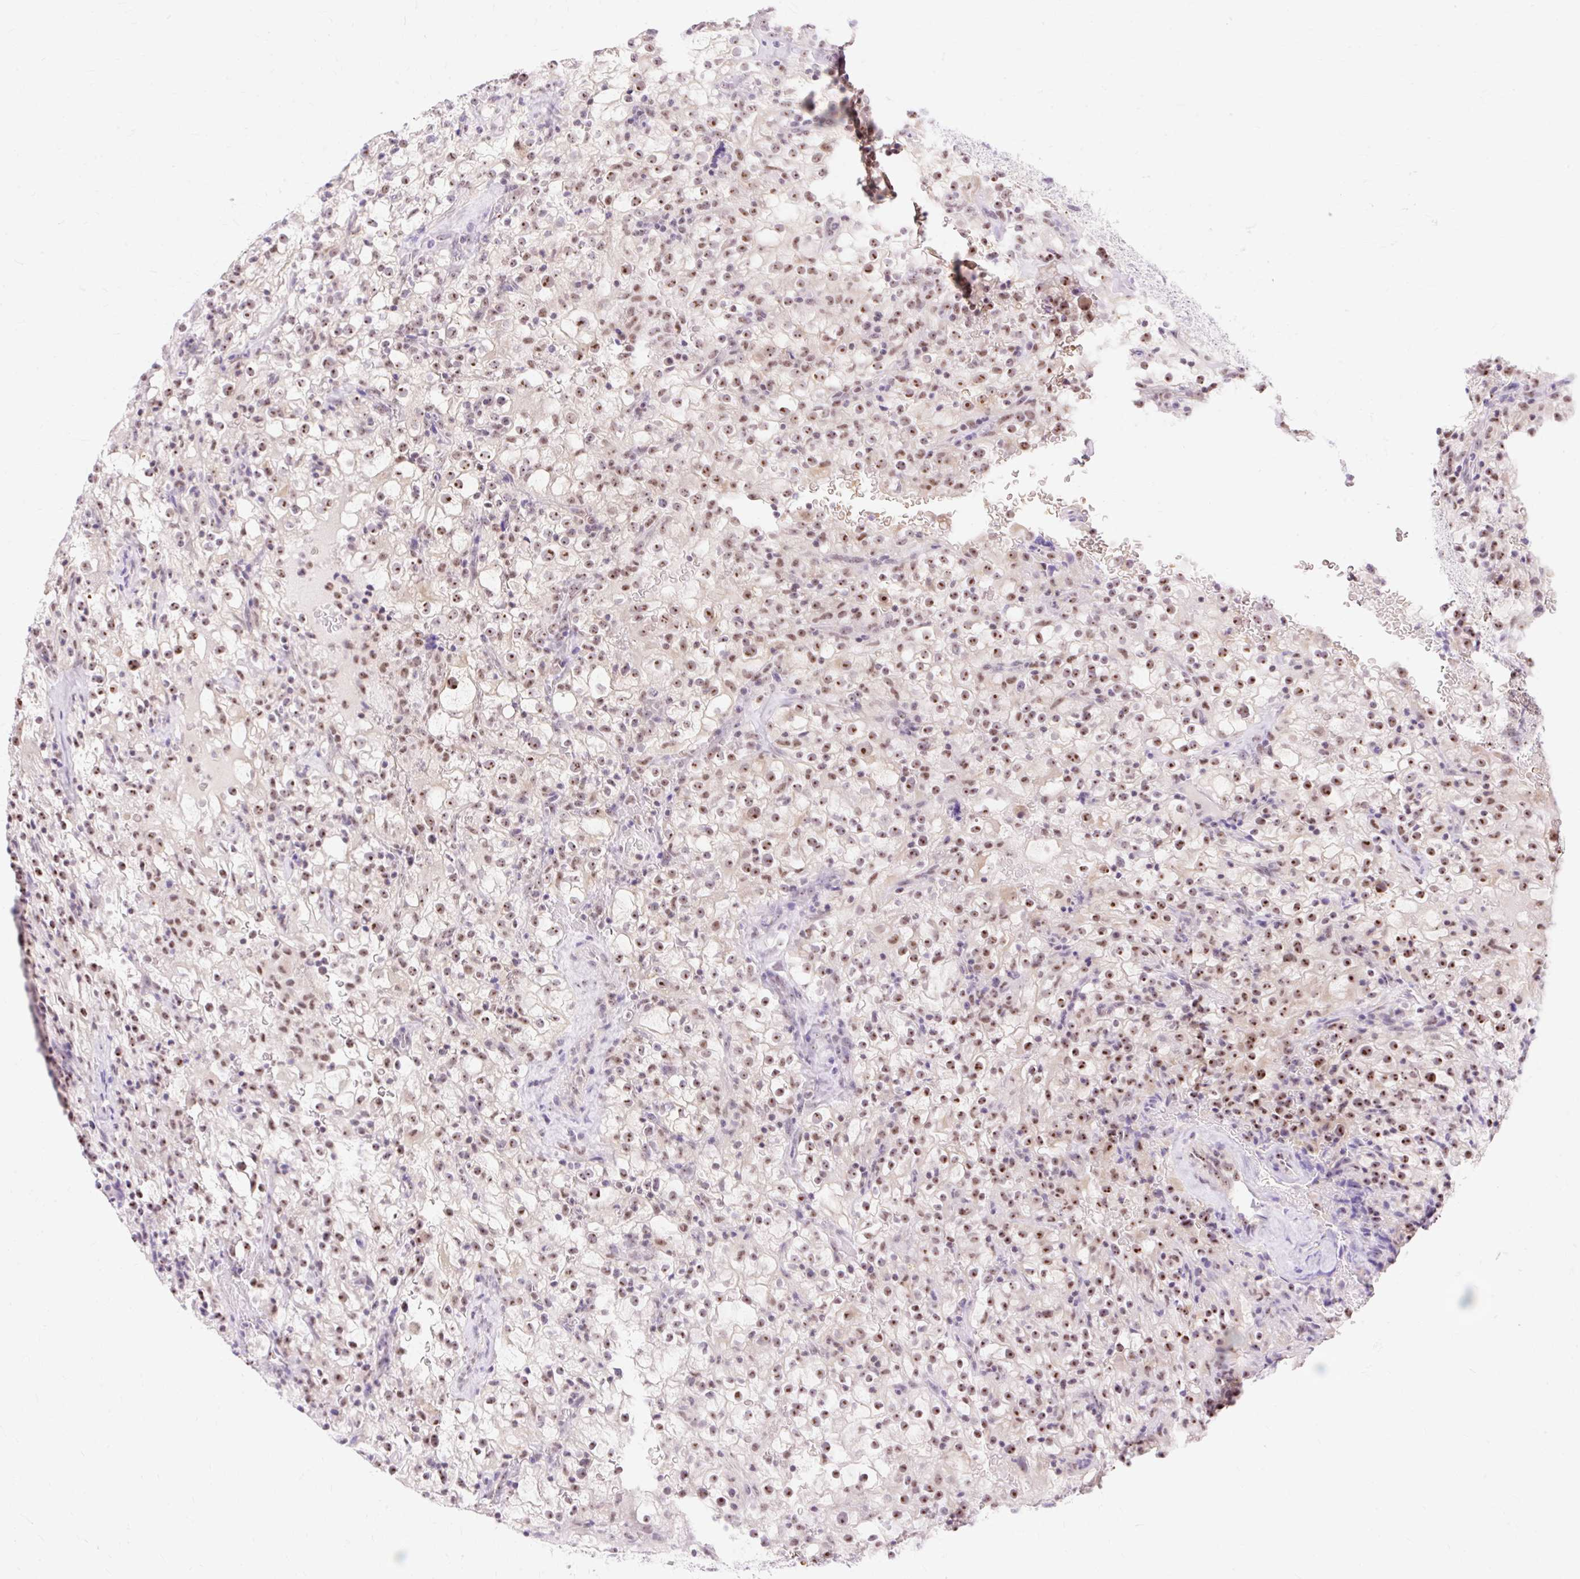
{"staining": {"intensity": "moderate", "quantity": ">75%", "location": "nuclear"}, "tissue": "renal cancer", "cell_type": "Tumor cells", "image_type": "cancer", "snomed": [{"axis": "morphology", "description": "Adenocarcinoma, NOS"}, {"axis": "topography", "description": "Kidney"}], "caption": "Adenocarcinoma (renal) stained with a protein marker exhibits moderate staining in tumor cells.", "gene": "OBP2A", "patient": {"sex": "female", "age": 74}}